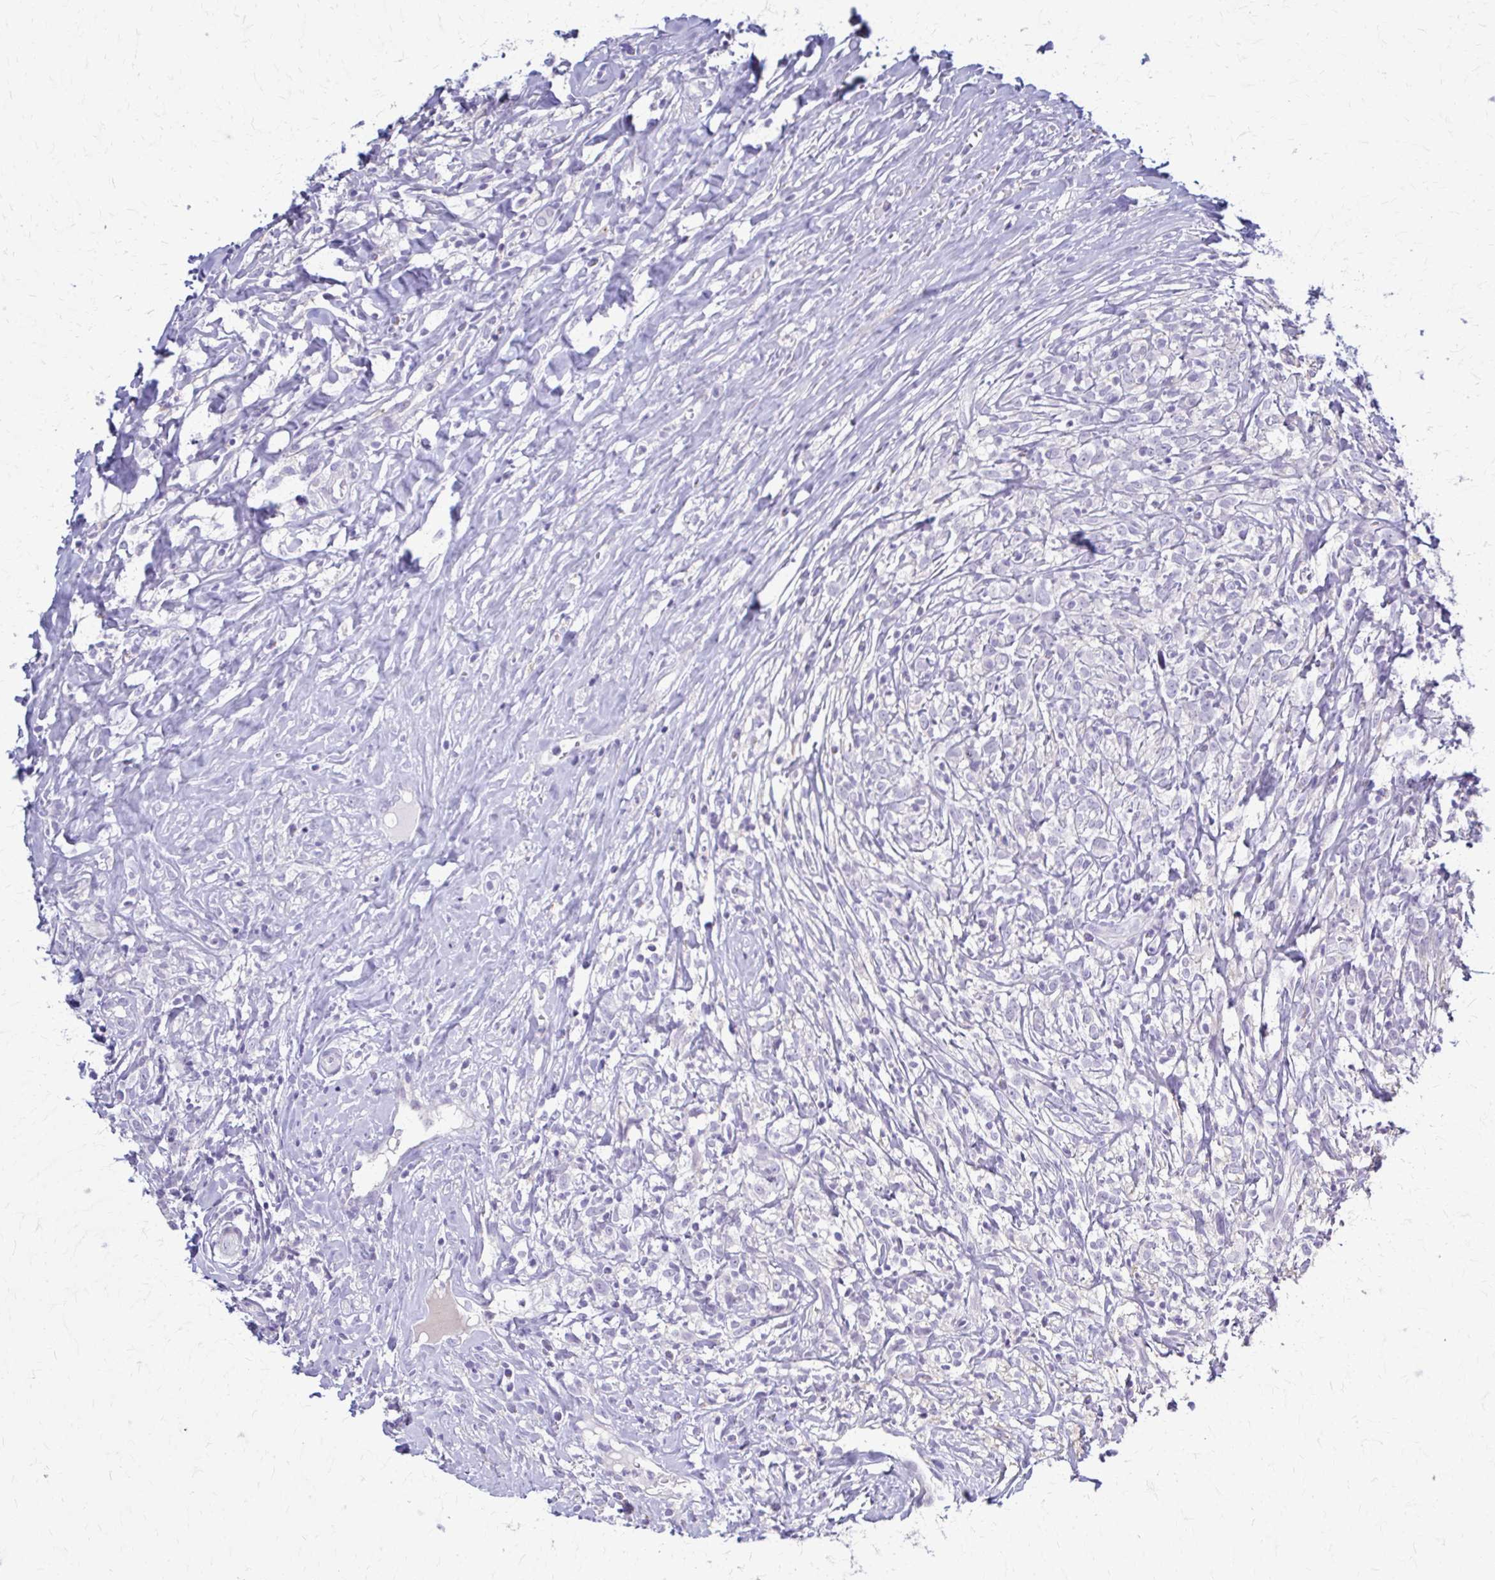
{"staining": {"intensity": "negative", "quantity": "none", "location": "none"}, "tissue": "lymphoma", "cell_type": "Tumor cells", "image_type": "cancer", "snomed": [{"axis": "morphology", "description": "Hodgkin's disease, NOS"}, {"axis": "topography", "description": "No Tissue"}], "caption": "Tumor cells are negative for brown protein staining in Hodgkin's disease.", "gene": "RHOBTB2", "patient": {"sex": "female", "age": 21}}